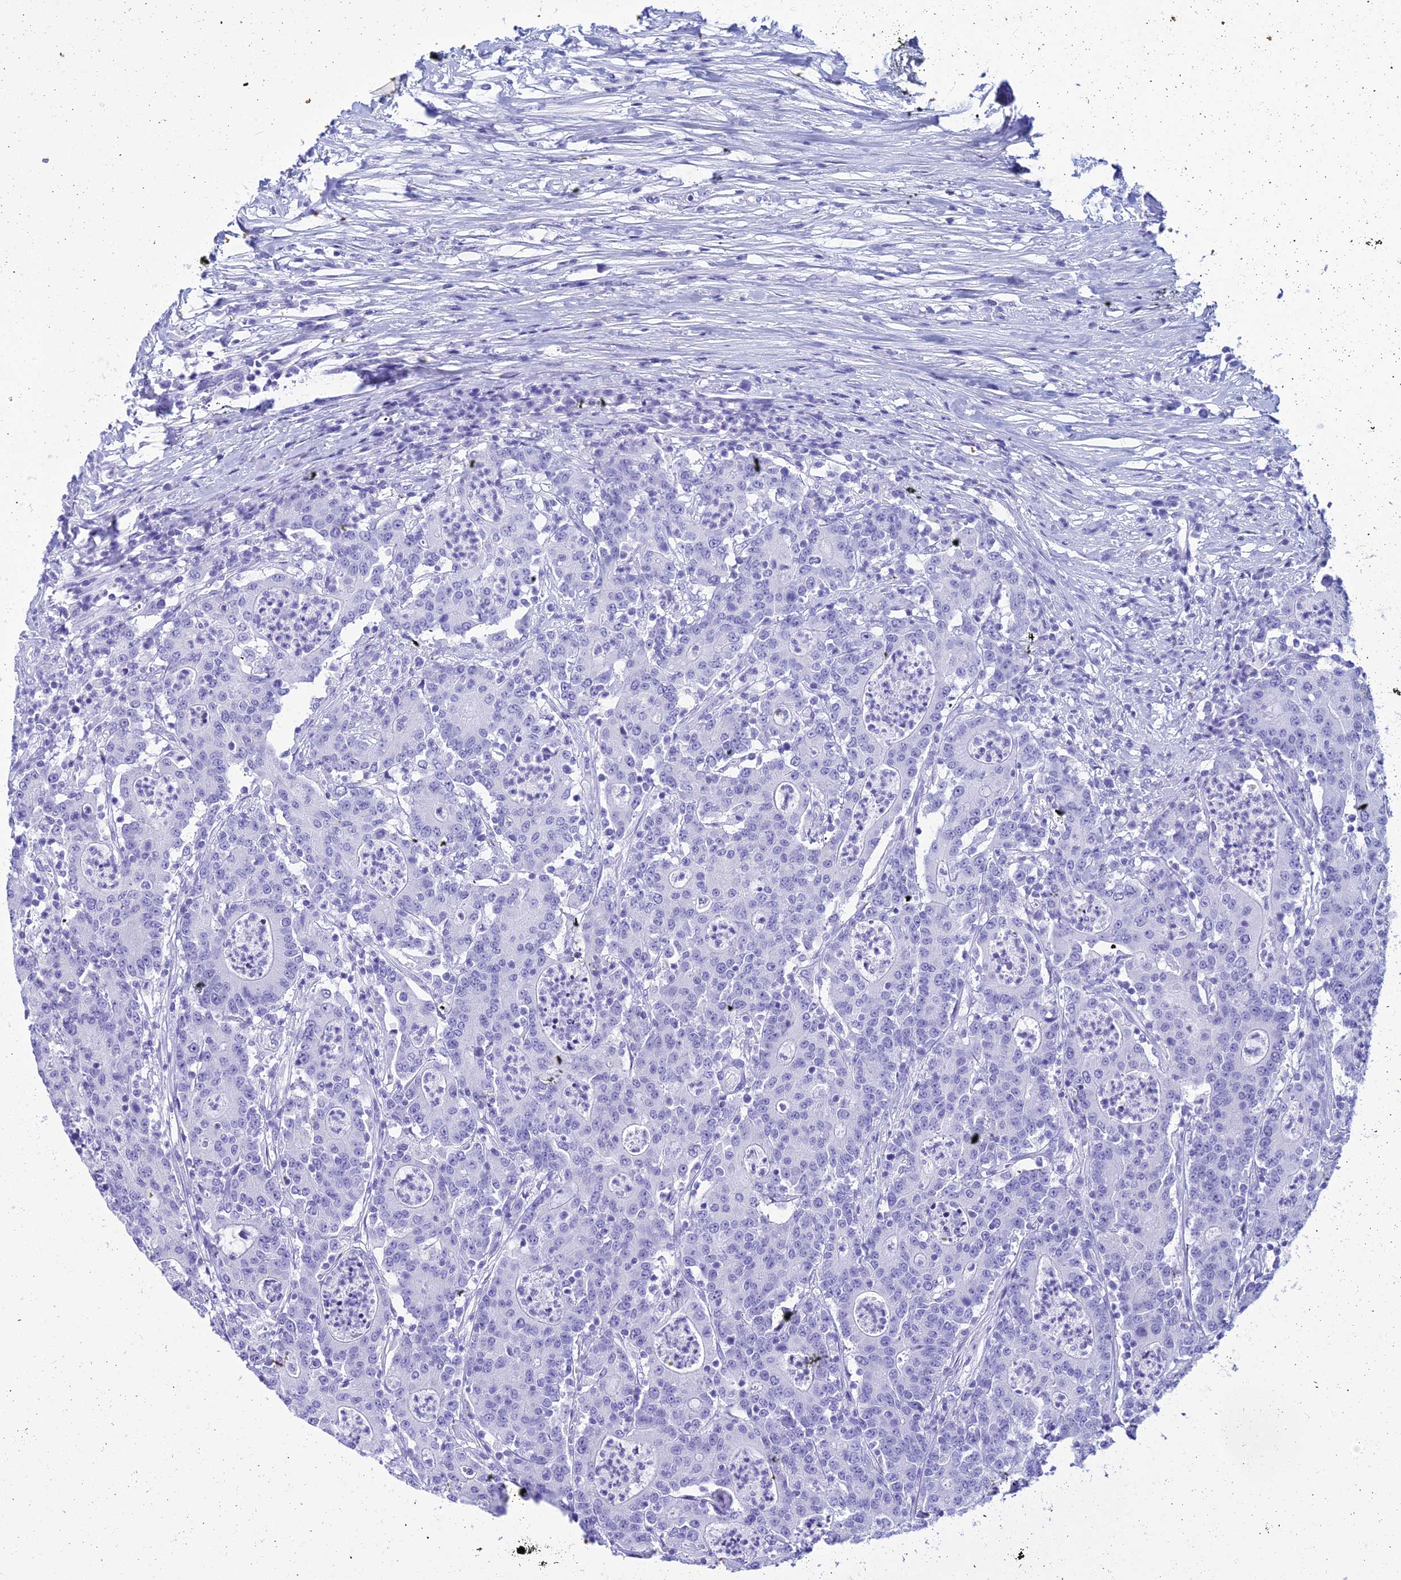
{"staining": {"intensity": "negative", "quantity": "none", "location": "none"}, "tissue": "colorectal cancer", "cell_type": "Tumor cells", "image_type": "cancer", "snomed": [{"axis": "morphology", "description": "Adenocarcinoma, NOS"}, {"axis": "topography", "description": "Colon"}], "caption": "This is an IHC photomicrograph of human colorectal adenocarcinoma. There is no positivity in tumor cells.", "gene": "ZNF442", "patient": {"sex": "male", "age": 83}}